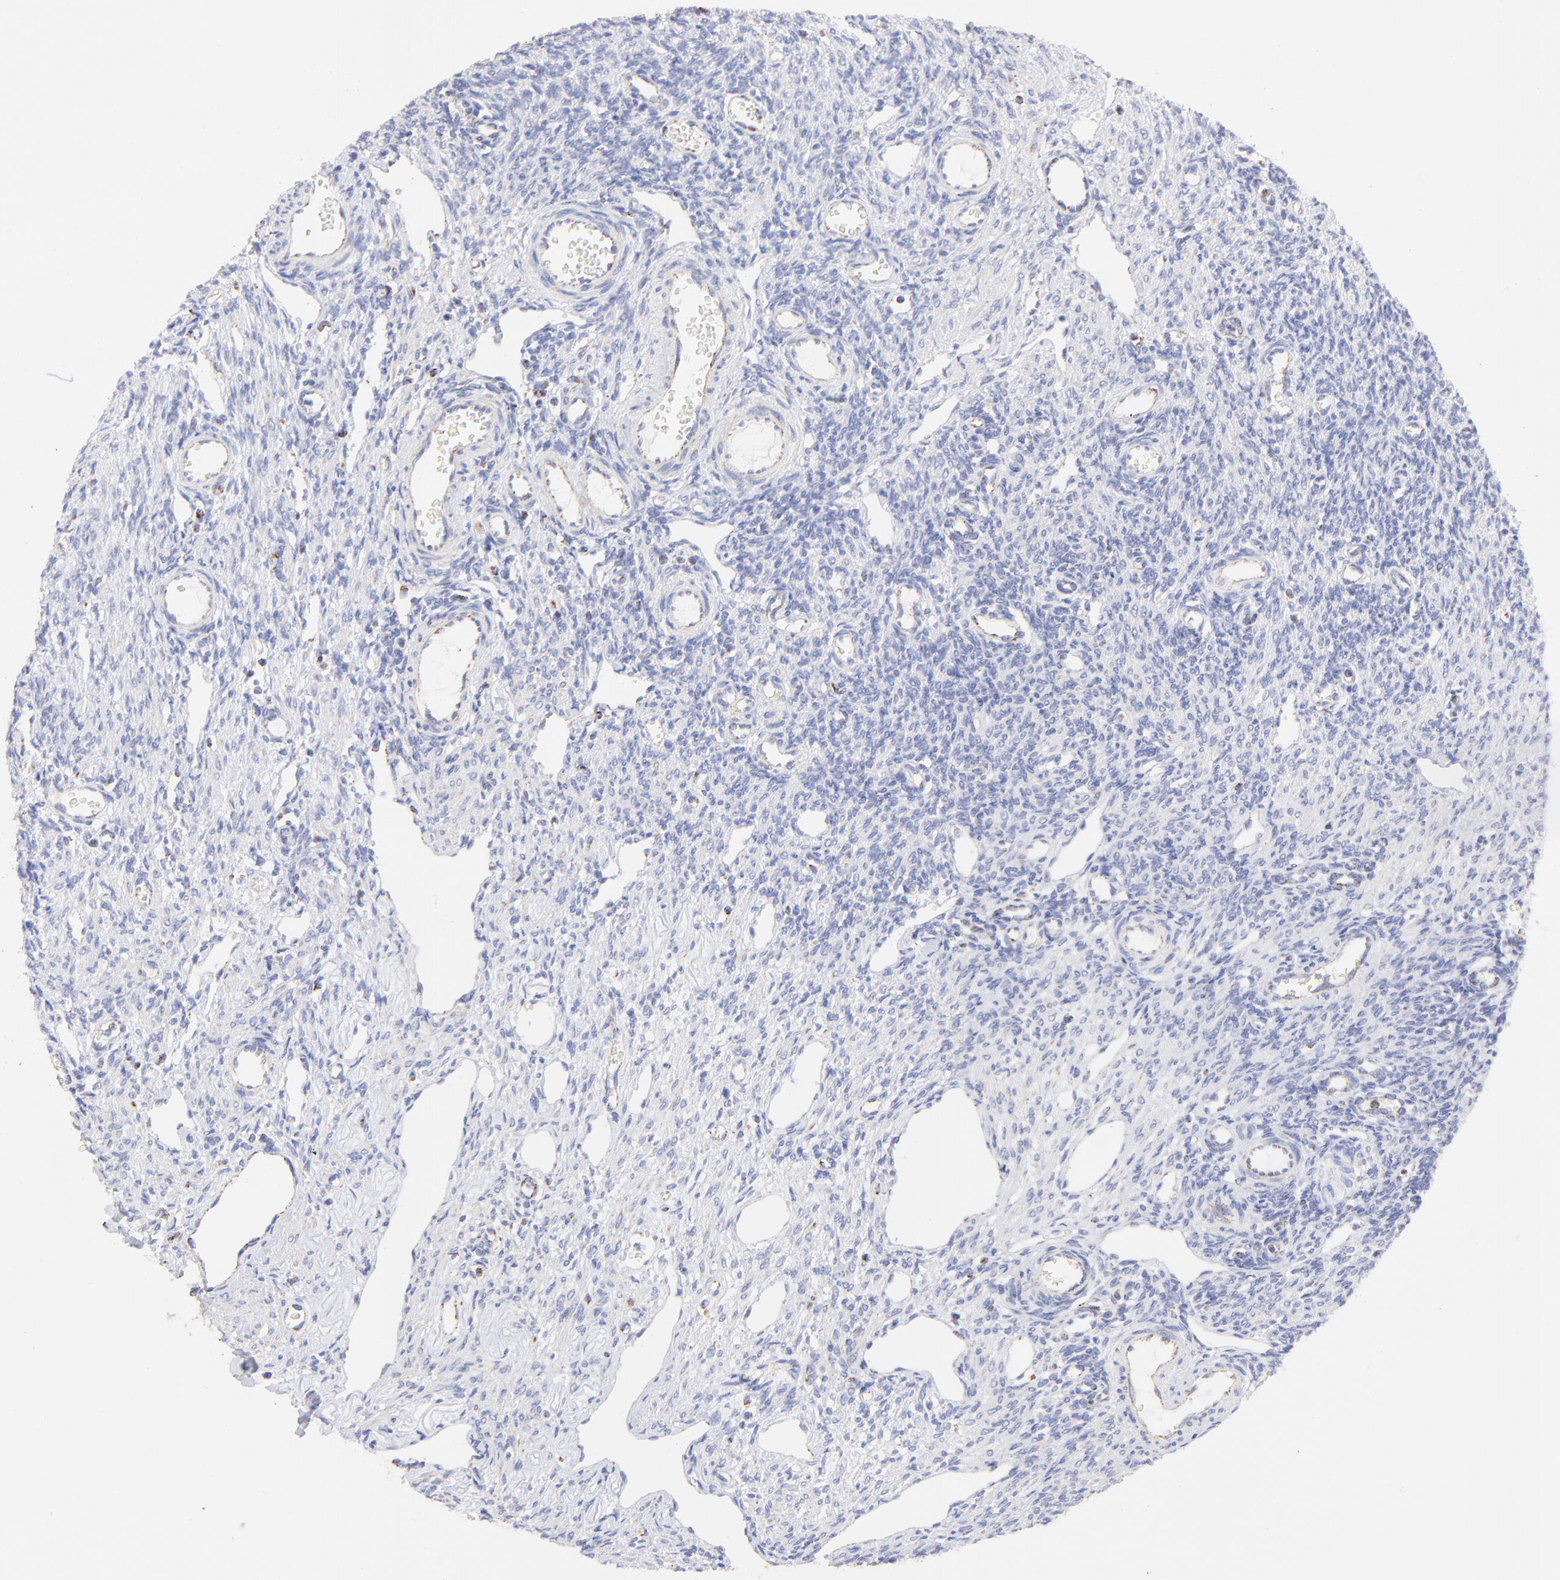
{"staining": {"intensity": "negative", "quantity": "none", "location": "none"}, "tissue": "ovary", "cell_type": "Ovarian stroma cells", "image_type": "normal", "snomed": [{"axis": "morphology", "description": "Normal tissue, NOS"}, {"axis": "topography", "description": "Ovary"}], "caption": "An IHC image of benign ovary is shown. There is no staining in ovarian stroma cells of ovary.", "gene": "COX4I1", "patient": {"sex": "female", "age": 33}}